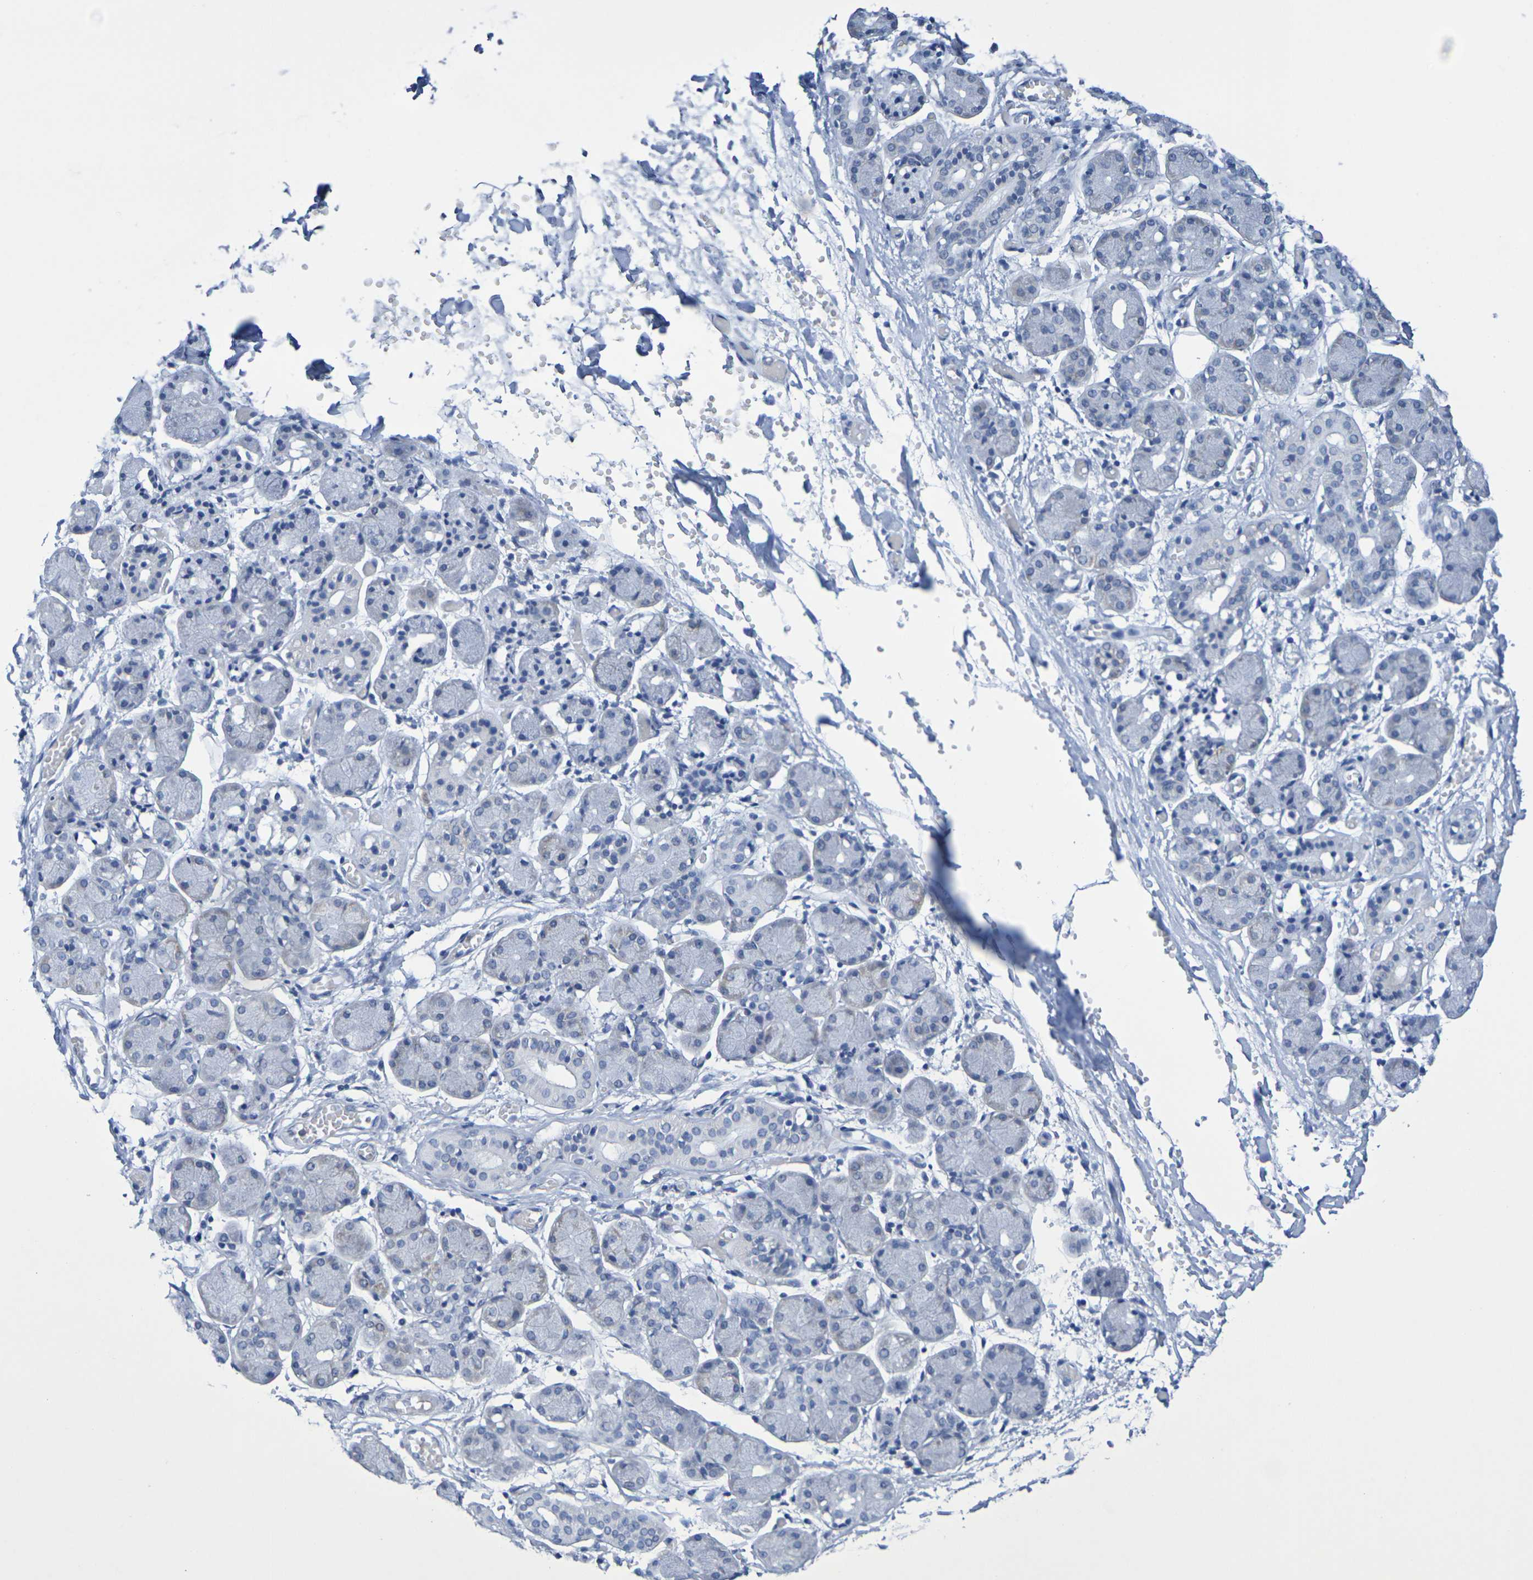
{"staining": {"intensity": "moderate", "quantity": "<25%", "location": "cytoplasmic/membranous"}, "tissue": "salivary gland", "cell_type": "Glandular cells", "image_type": "normal", "snomed": [{"axis": "morphology", "description": "Normal tissue, NOS"}, {"axis": "topography", "description": "Salivary gland"}], "caption": "Salivary gland was stained to show a protein in brown. There is low levels of moderate cytoplasmic/membranous expression in approximately <25% of glandular cells. (Brightfield microscopy of DAB IHC at high magnification).", "gene": "CHRNB1", "patient": {"sex": "female", "age": 24}}